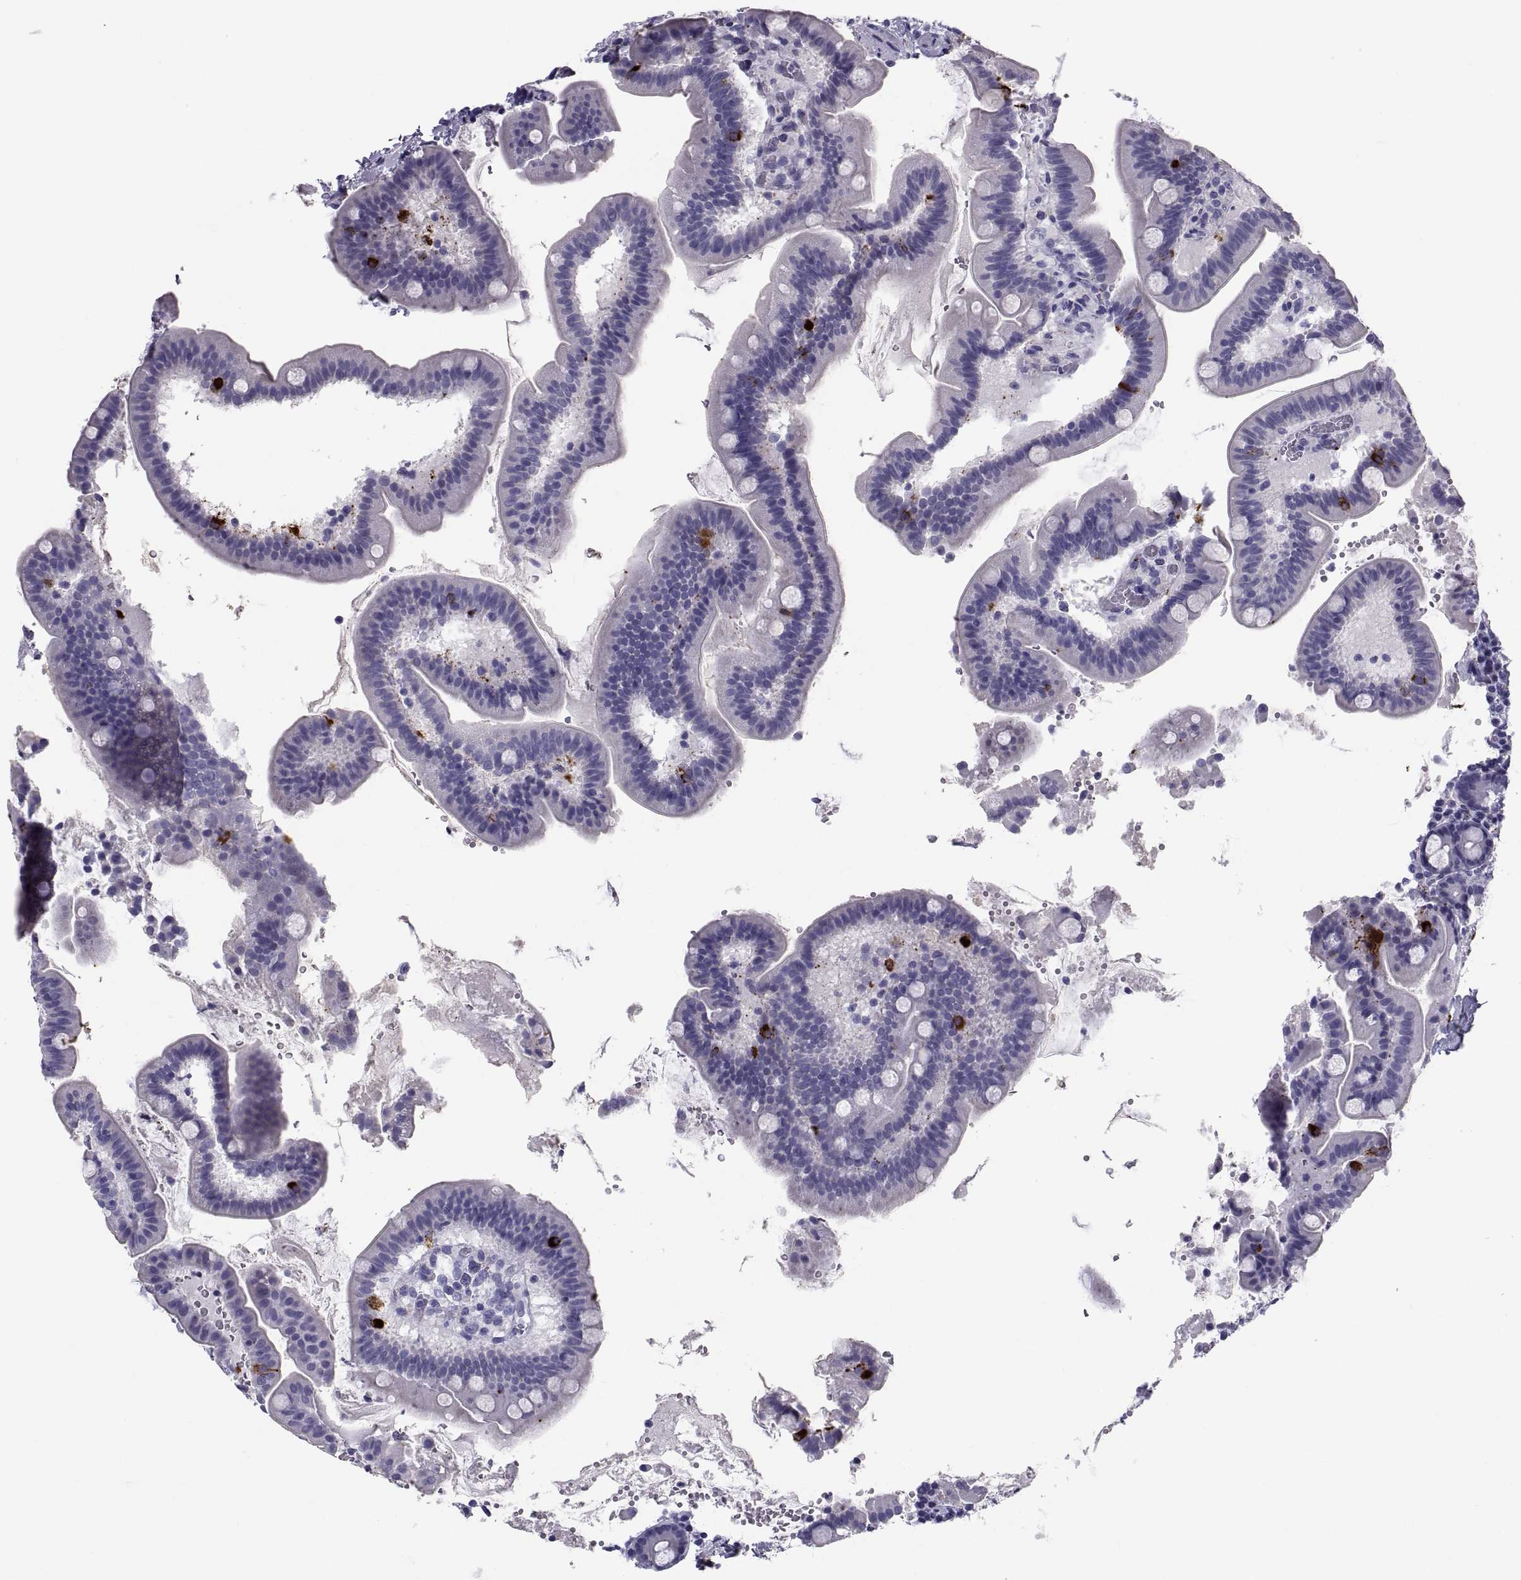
{"staining": {"intensity": "strong", "quantity": "<25%", "location": "cytoplasmic/membranous"}, "tissue": "duodenum", "cell_type": "Glandular cells", "image_type": "normal", "snomed": [{"axis": "morphology", "description": "Normal tissue, NOS"}, {"axis": "topography", "description": "Duodenum"}], "caption": "High-power microscopy captured an IHC histopathology image of normal duodenum, revealing strong cytoplasmic/membranous expression in approximately <25% of glandular cells. (Brightfield microscopy of DAB IHC at high magnification).", "gene": "DEFB129", "patient": {"sex": "male", "age": 59}}